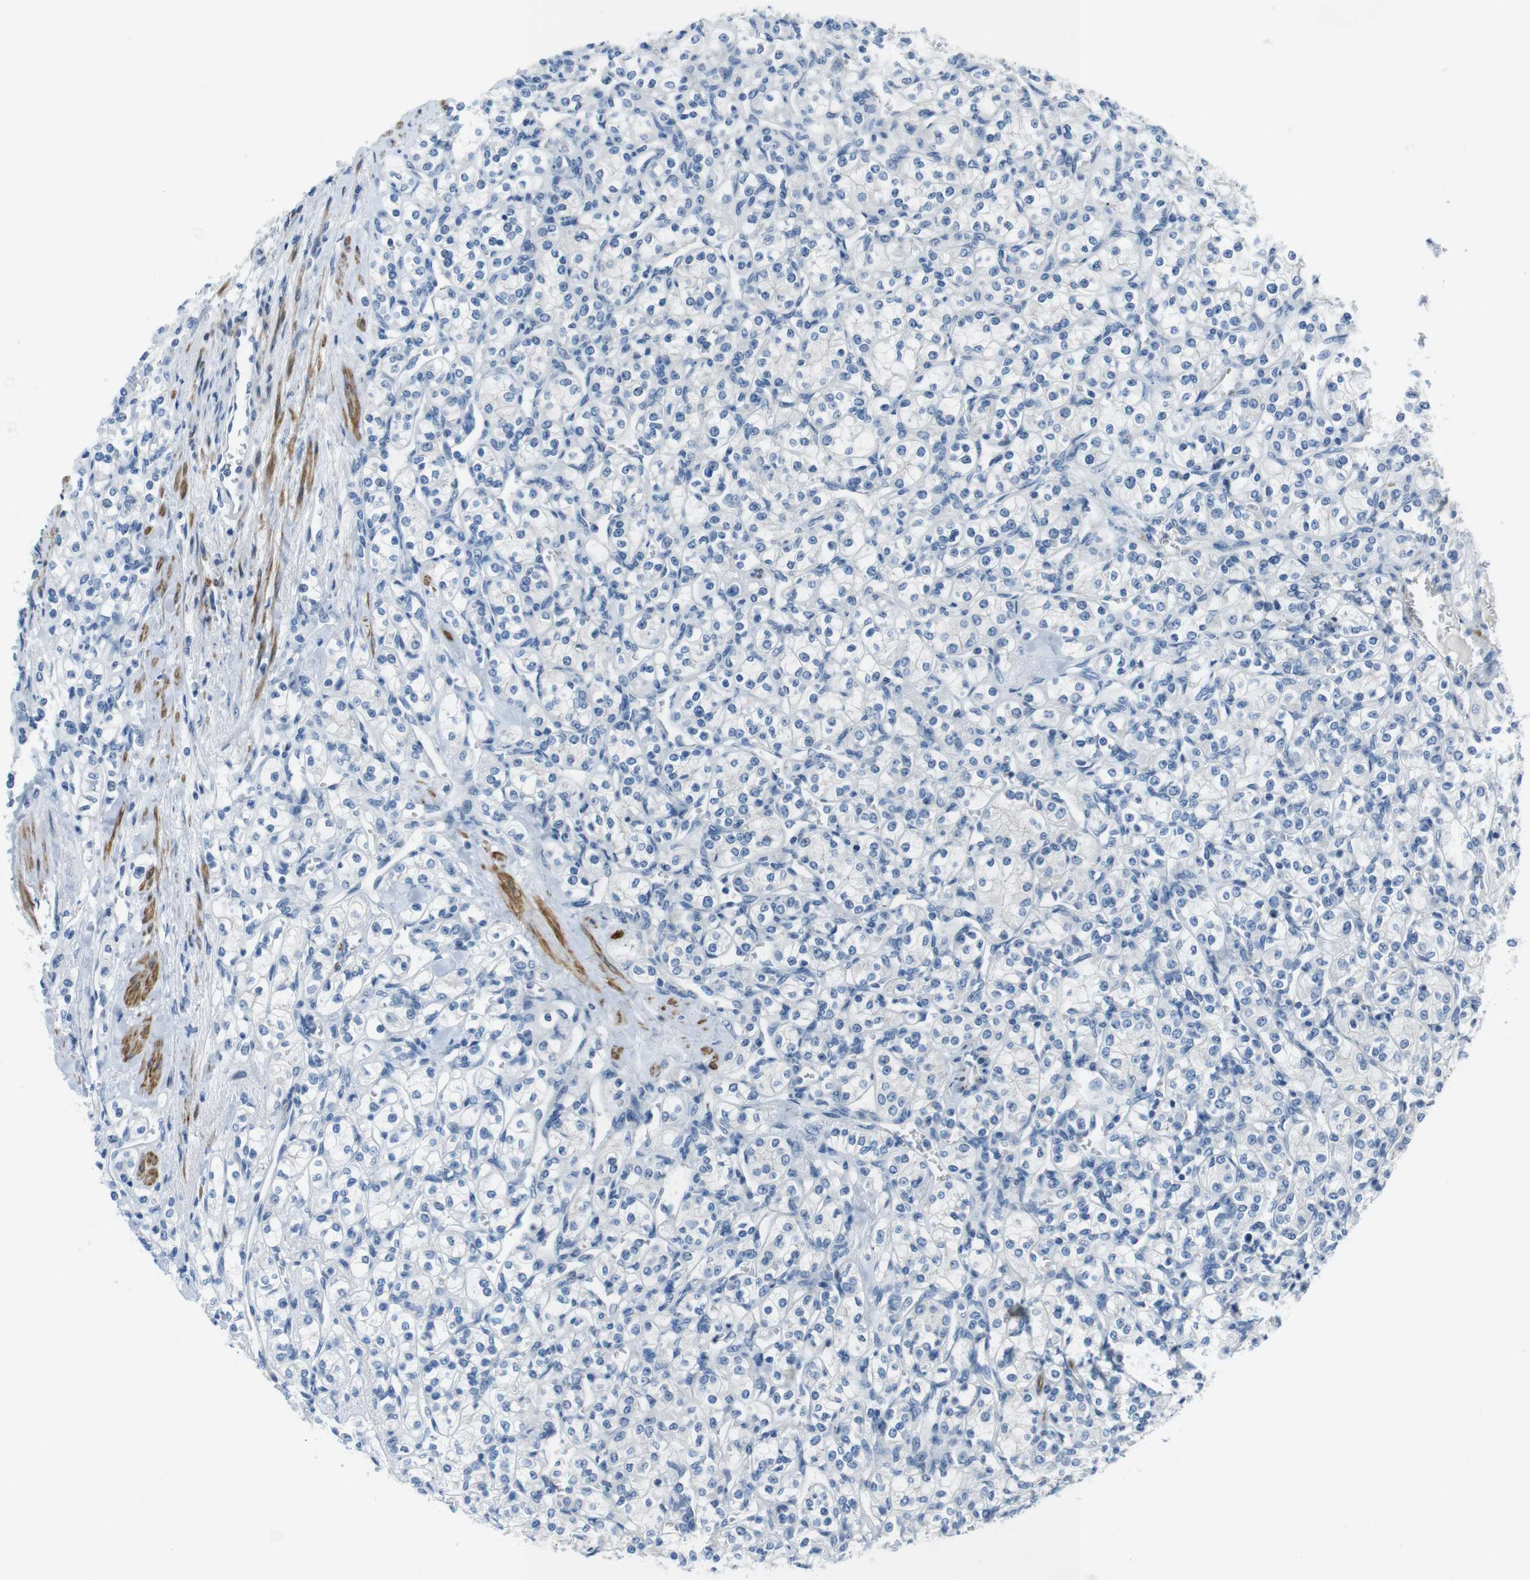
{"staining": {"intensity": "negative", "quantity": "none", "location": "none"}, "tissue": "renal cancer", "cell_type": "Tumor cells", "image_type": "cancer", "snomed": [{"axis": "morphology", "description": "Adenocarcinoma, NOS"}, {"axis": "topography", "description": "Kidney"}], "caption": "IHC micrograph of renal cancer stained for a protein (brown), which shows no positivity in tumor cells.", "gene": "HRH2", "patient": {"sex": "male", "age": 77}}